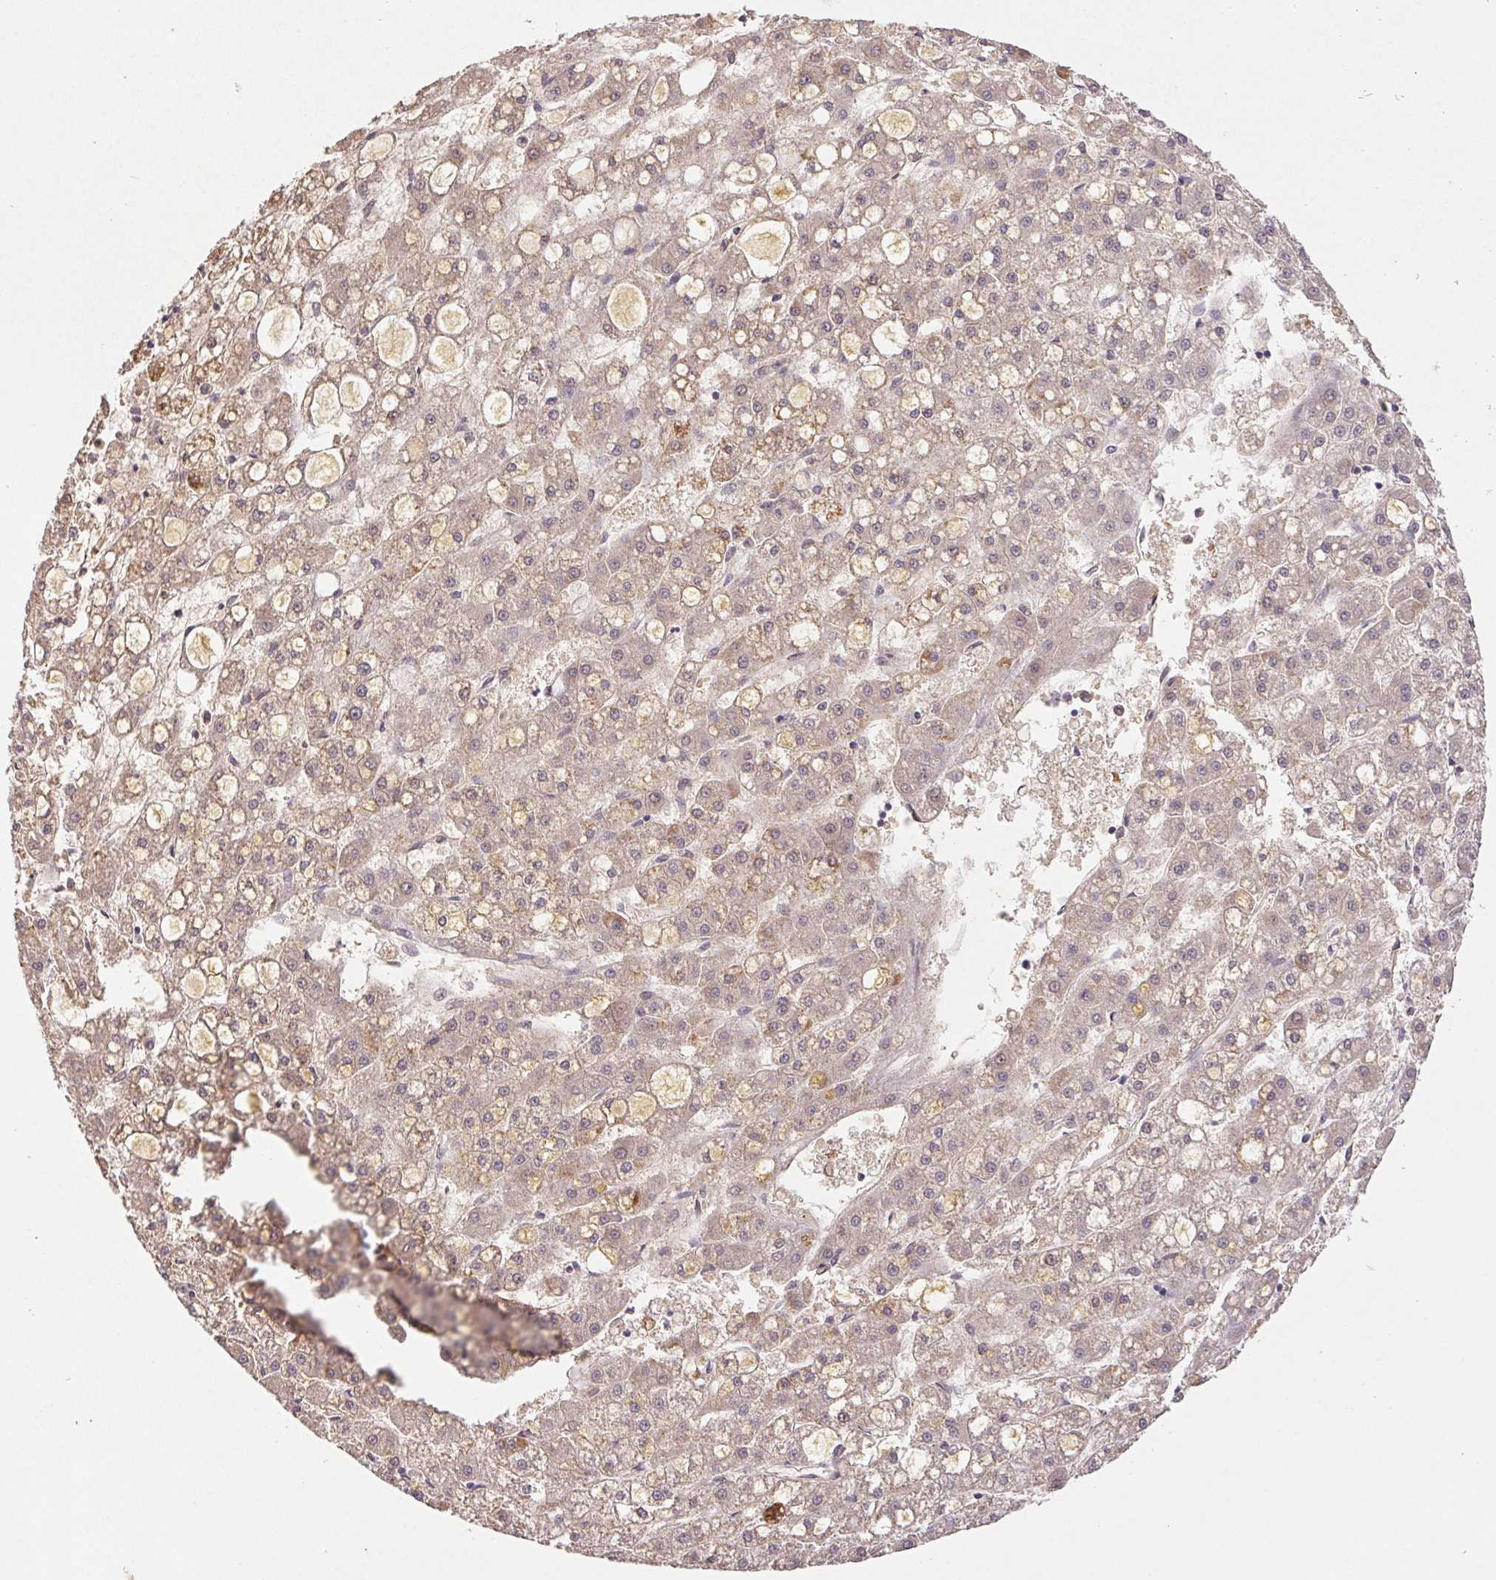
{"staining": {"intensity": "weak", "quantity": ">75%", "location": "cytoplasmic/membranous,nuclear"}, "tissue": "liver cancer", "cell_type": "Tumor cells", "image_type": "cancer", "snomed": [{"axis": "morphology", "description": "Carcinoma, Hepatocellular, NOS"}, {"axis": "topography", "description": "Liver"}], "caption": "A brown stain shows weak cytoplasmic/membranous and nuclear expression of a protein in human liver hepatocellular carcinoma tumor cells.", "gene": "RAB11A", "patient": {"sex": "male", "age": 67}}